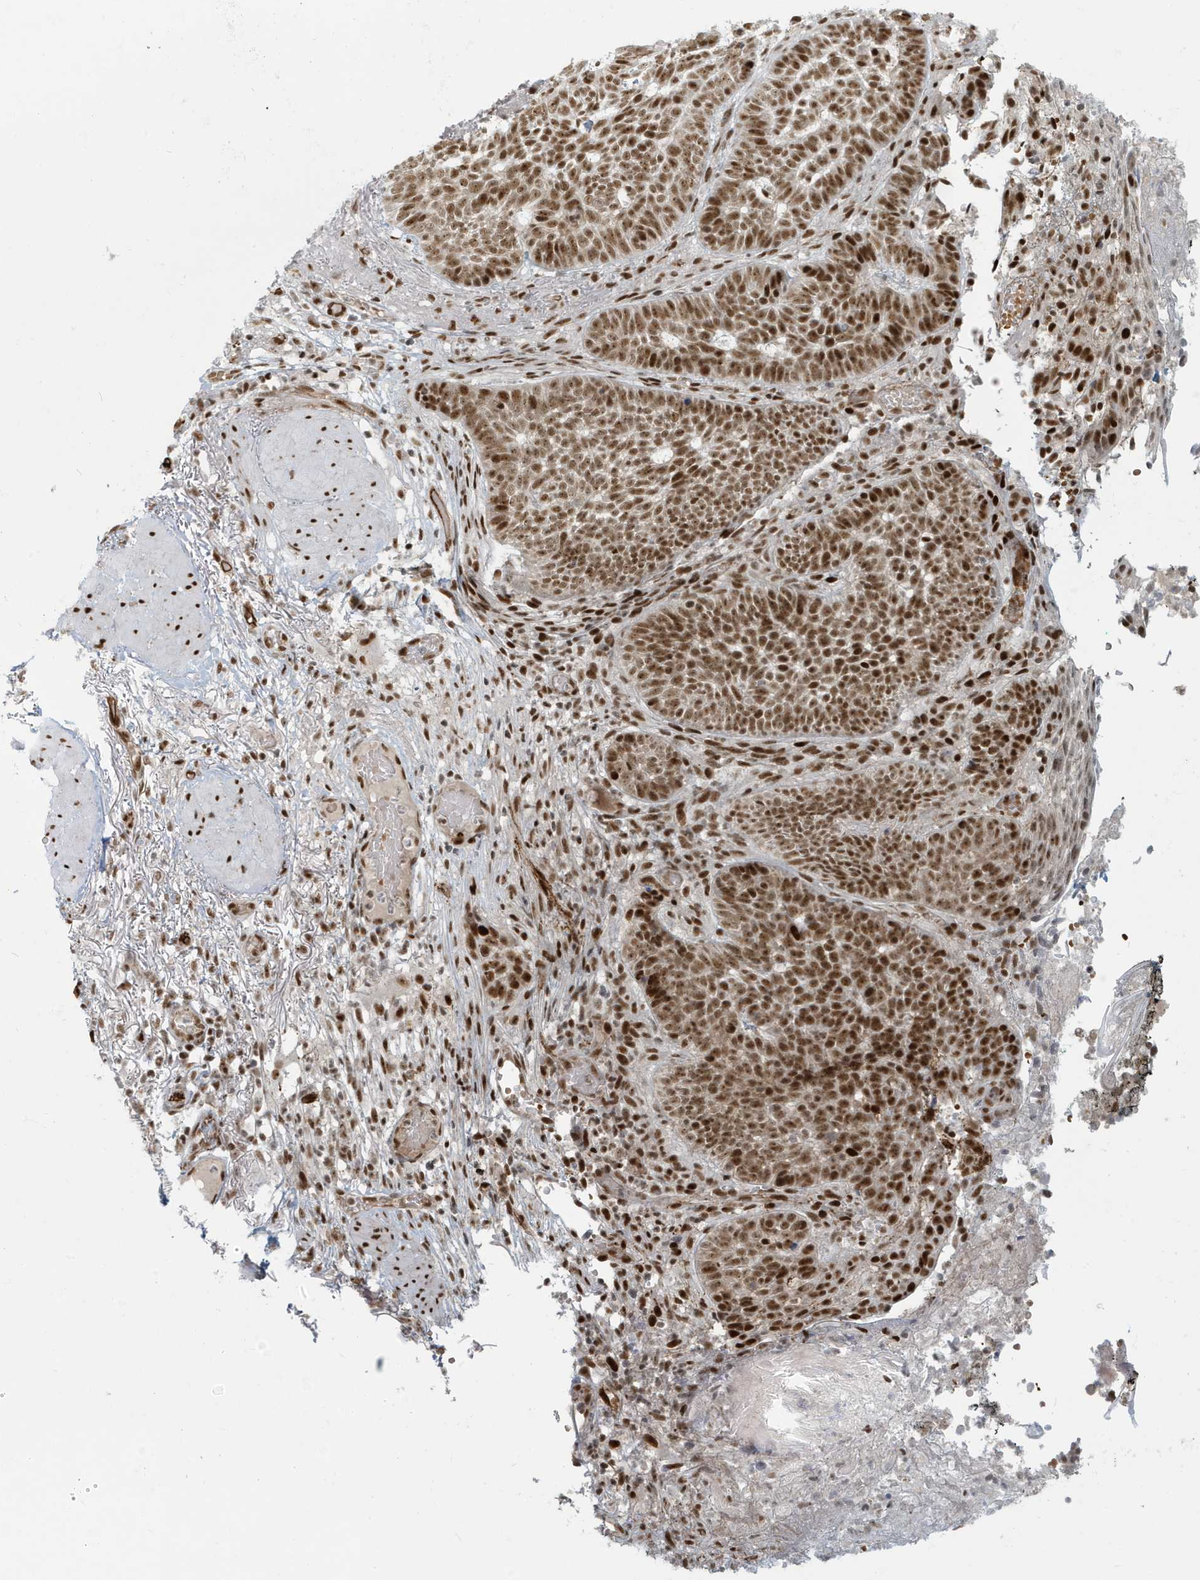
{"staining": {"intensity": "moderate", "quantity": ">75%", "location": "nuclear"}, "tissue": "skin cancer", "cell_type": "Tumor cells", "image_type": "cancer", "snomed": [{"axis": "morphology", "description": "Normal tissue, NOS"}, {"axis": "morphology", "description": "Basal cell carcinoma"}, {"axis": "topography", "description": "Skin"}], "caption": "This micrograph reveals immunohistochemistry (IHC) staining of skin cancer (basal cell carcinoma), with medium moderate nuclear staining in about >75% of tumor cells.", "gene": "CKS2", "patient": {"sex": "male", "age": 64}}